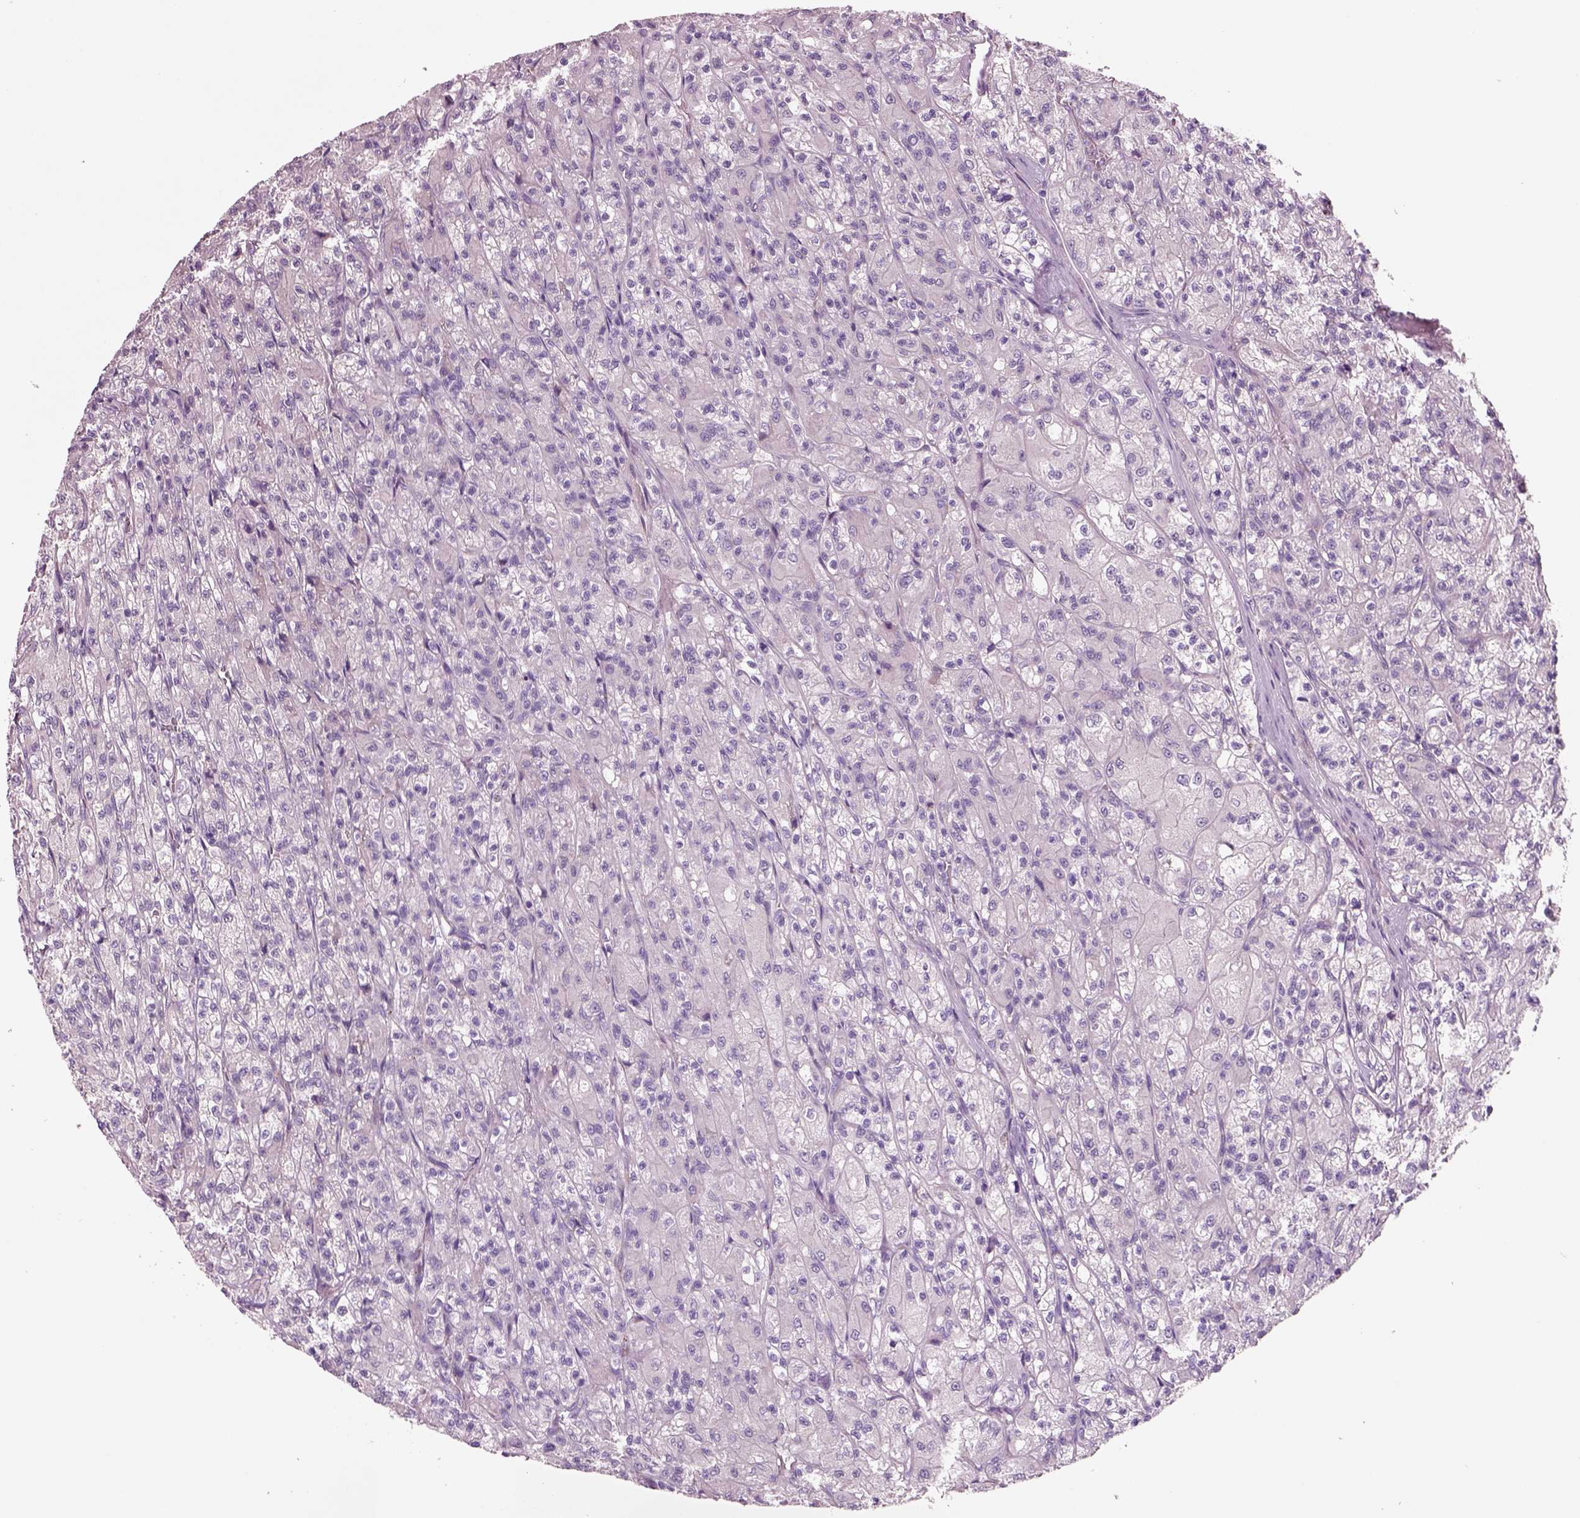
{"staining": {"intensity": "negative", "quantity": "none", "location": "none"}, "tissue": "renal cancer", "cell_type": "Tumor cells", "image_type": "cancer", "snomed": [{"axis": "morphology", "description": "Adenocarcinoma, NOS"}, {"axis": "topography", "description": "Kidney"}], "caption": "A high-resolution micrograph shows IHC staining of renal adenocarcinoma, which shows no significant positivity in tumor cells.", "gene": "PLPP7", "patient": {"sex": "female", "age": 70}}